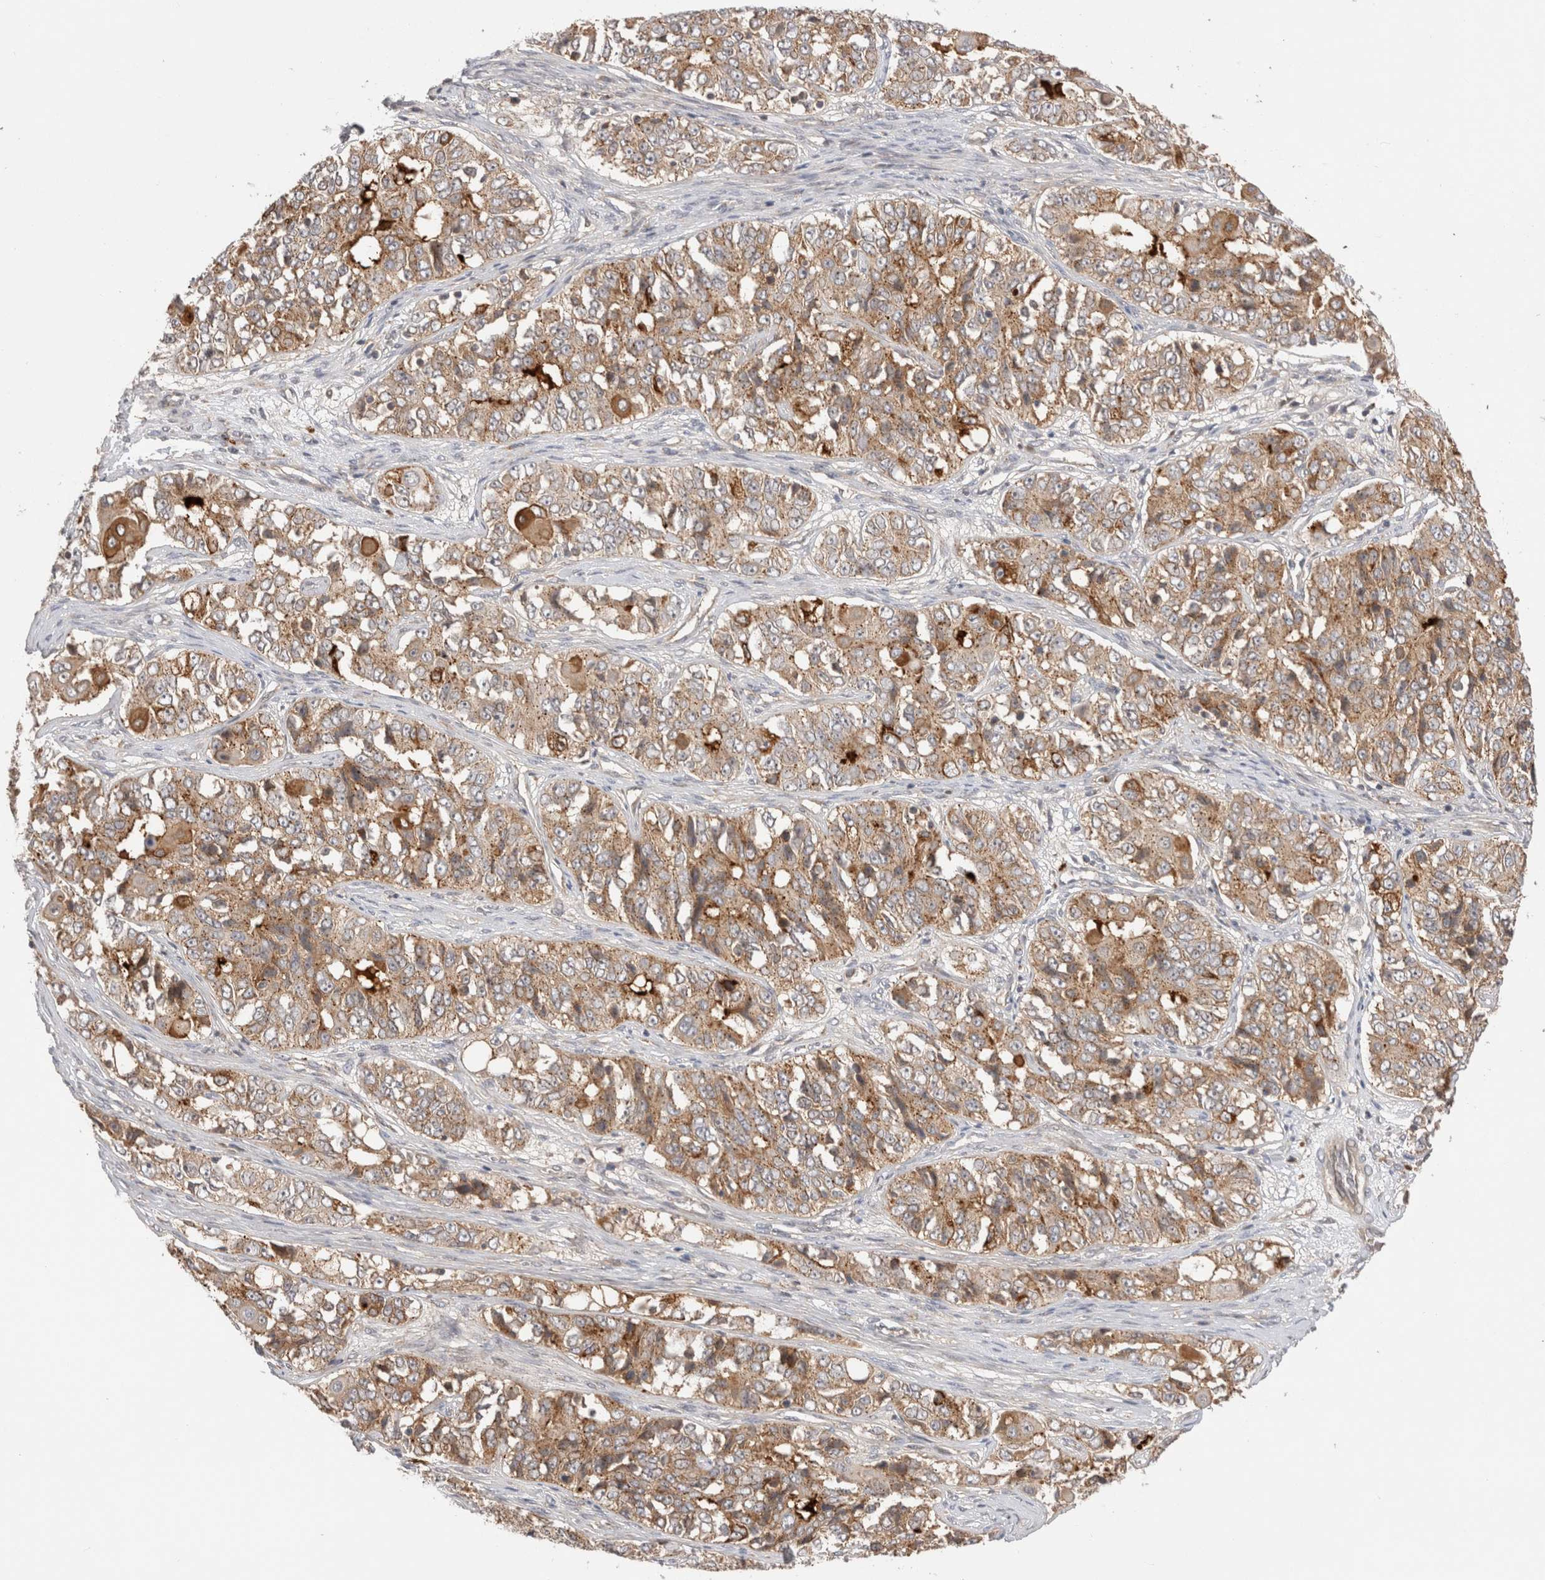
{"staining": {"intensity": "moderate", "quantity": ">75%", "location": "cytoplasmic/membranous"}, "tissue": "ovarian cancer", "cell_type": "Tumor cells", "image_type": "cancer", "snomed": [{"axis": "morphology", "description": "Carcinoma, endometroid"}, {"axis": "topography", "description": "Ovary"}], "caption": "A high-resolution image shows immunohistochemistry staining of ovarian cancer, which reveals moderate cytoplasmic/membranous expression in about >75% of tumor cells.", "gene": "VPS28", "patient": {"sex": "female", "age": 51}}